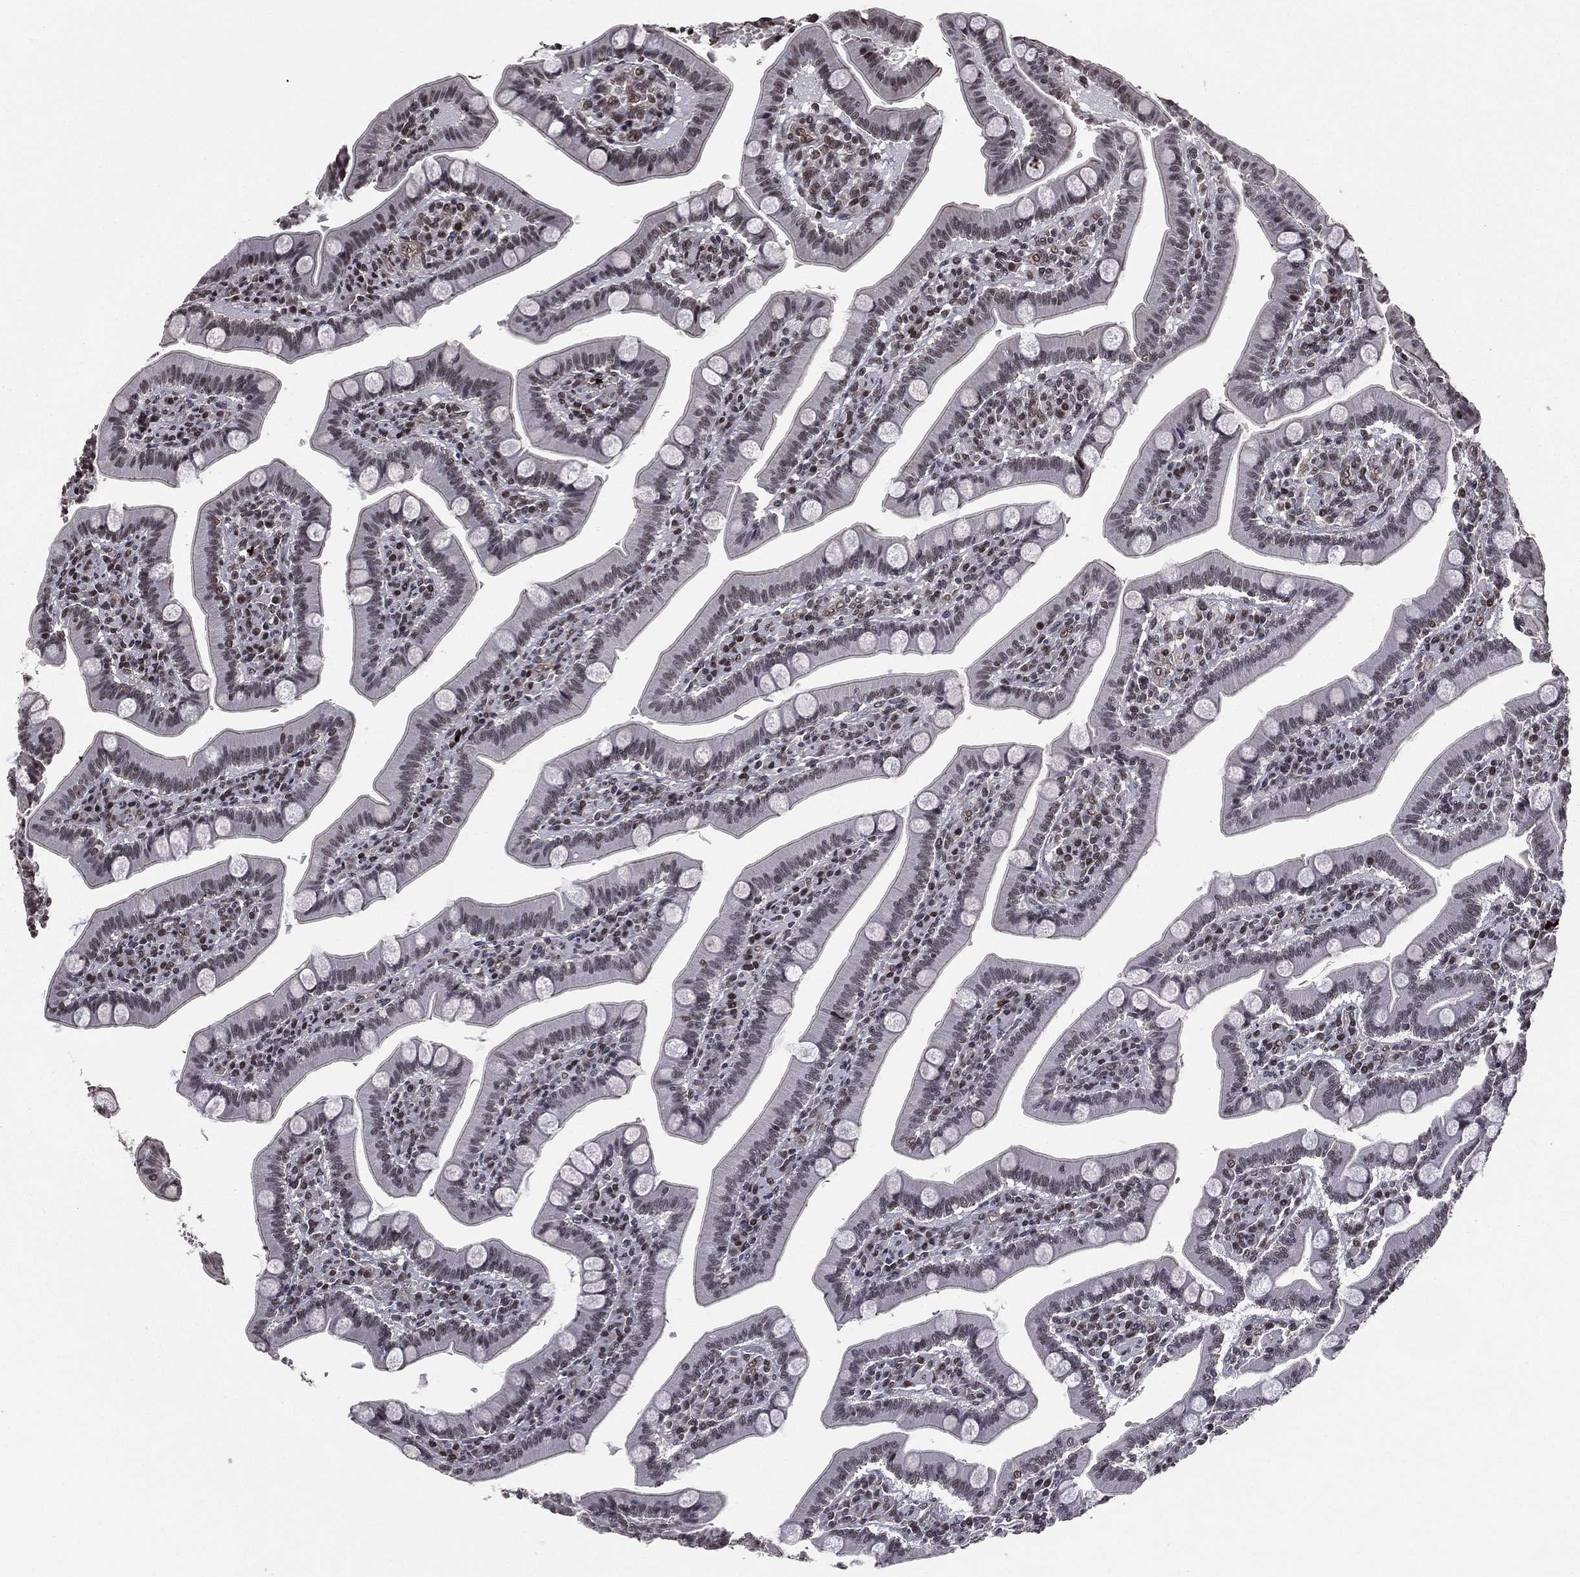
{"staining": {"intensity": "moderate", "quantity": "25%-75%", "location": "nuclear"}, "tissue": "small intestine", "cell_type": "Glandular cells", "image_type": "normal", "snomed": [{"axis": "morphology", "description": "Normal tissue, NOS"}, {"axis": "topography", "description": "Small intestine"}], "caption": "The micrograph displays immunohistochemical staining of unremarkable small intestine. There is moderate nuclear positivity is appreciated in approximately 25%-75% of glandular cells.", "gene": "RARB", "patient": {"sex": "male", "age": 66}}